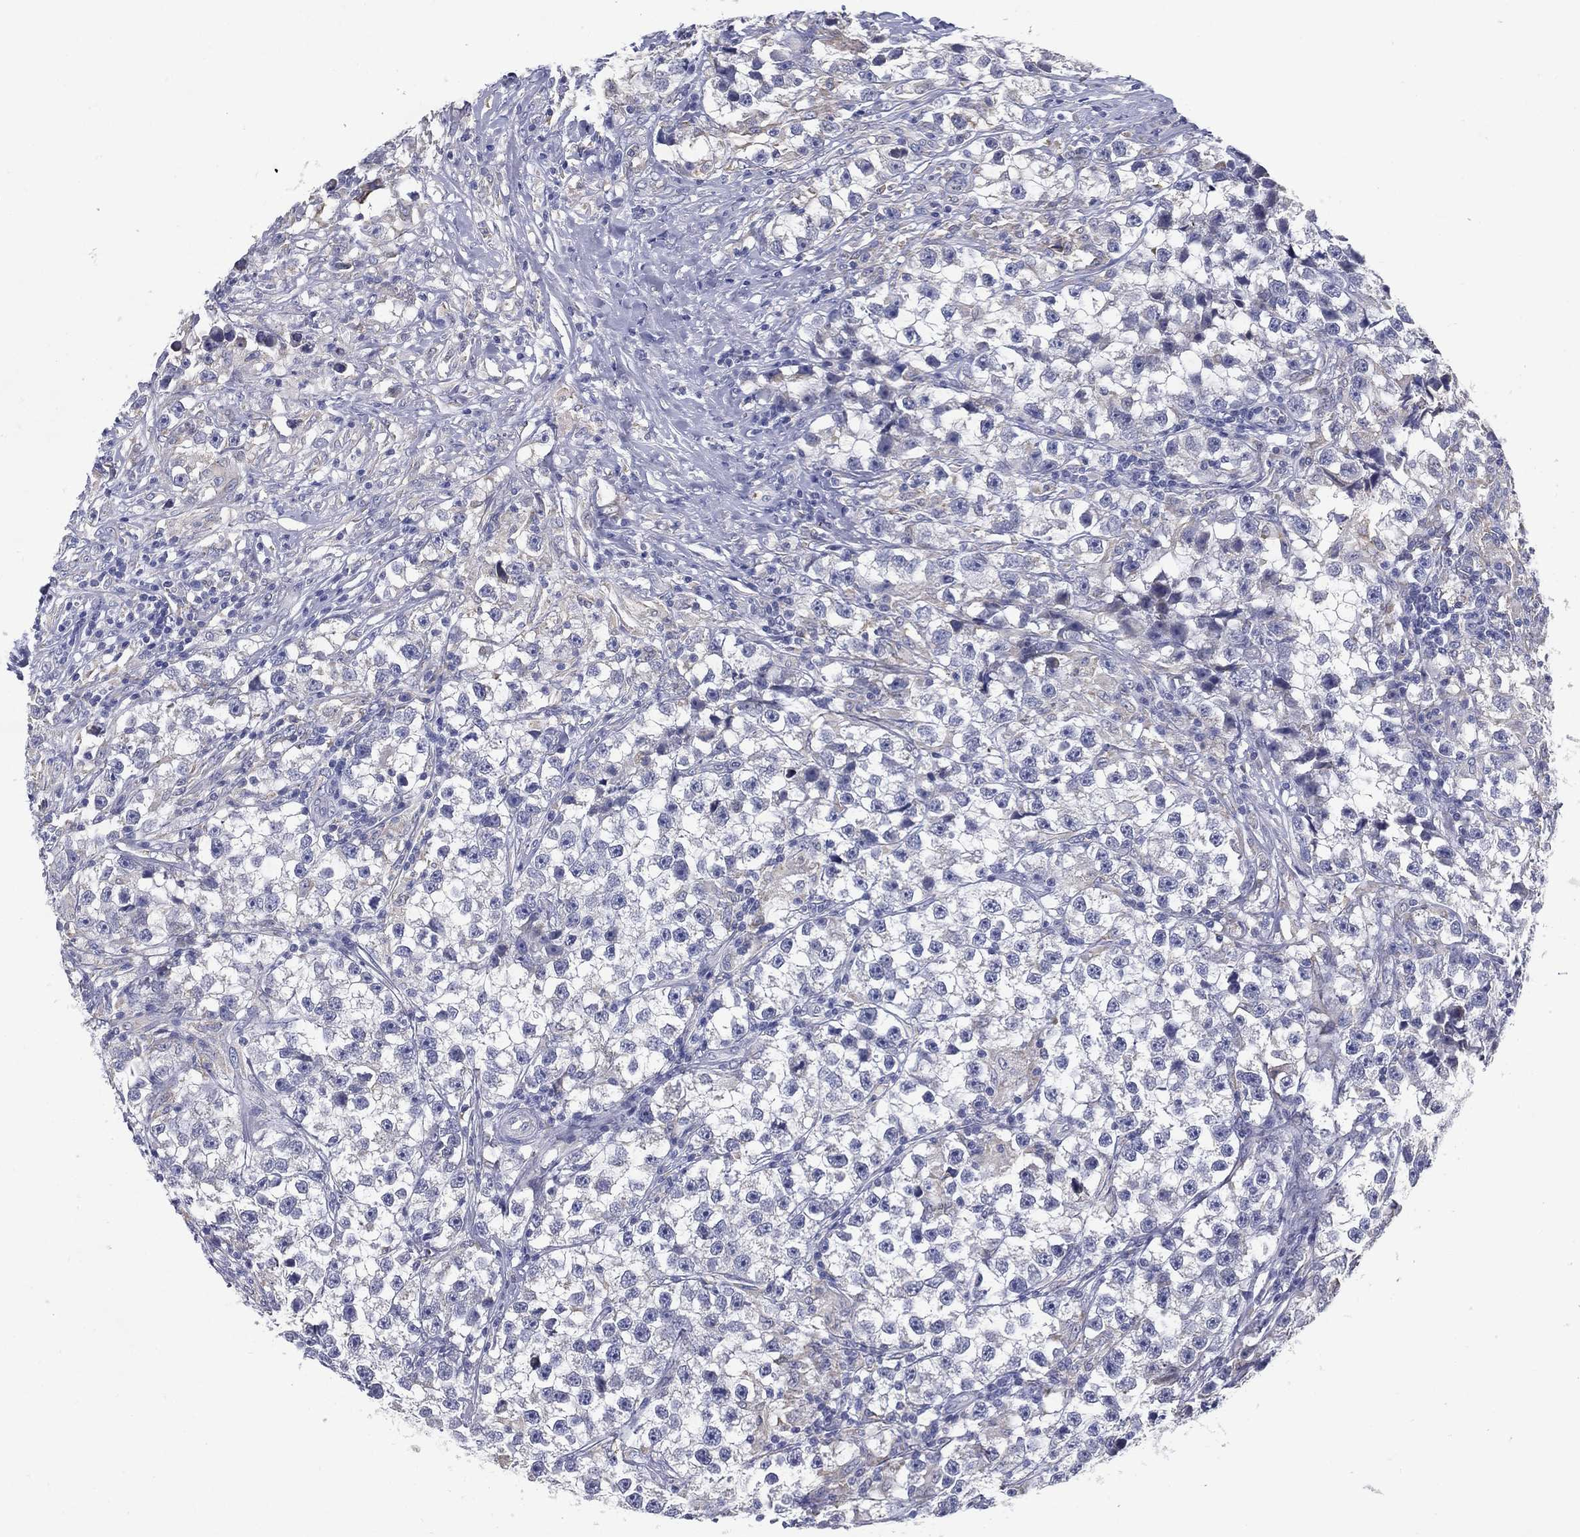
{"staining": {"intensity": "negative", "quantity": "none", "location": "none"}, "tissue": "testis cancer", "cell_type": "Tumor cells", "image_type": "cancer", "snomed": [{"axis": "morphology", "description": "Seminoma, NOS"}, {"axis": "topography", "description": "Testis"}], "caption": "DAB immunohistochemical staining of testis seminoma displays no significant expression in tumor cells.", "gene": "C19orf18", "patient": {"sex": "male", "age": 46}}